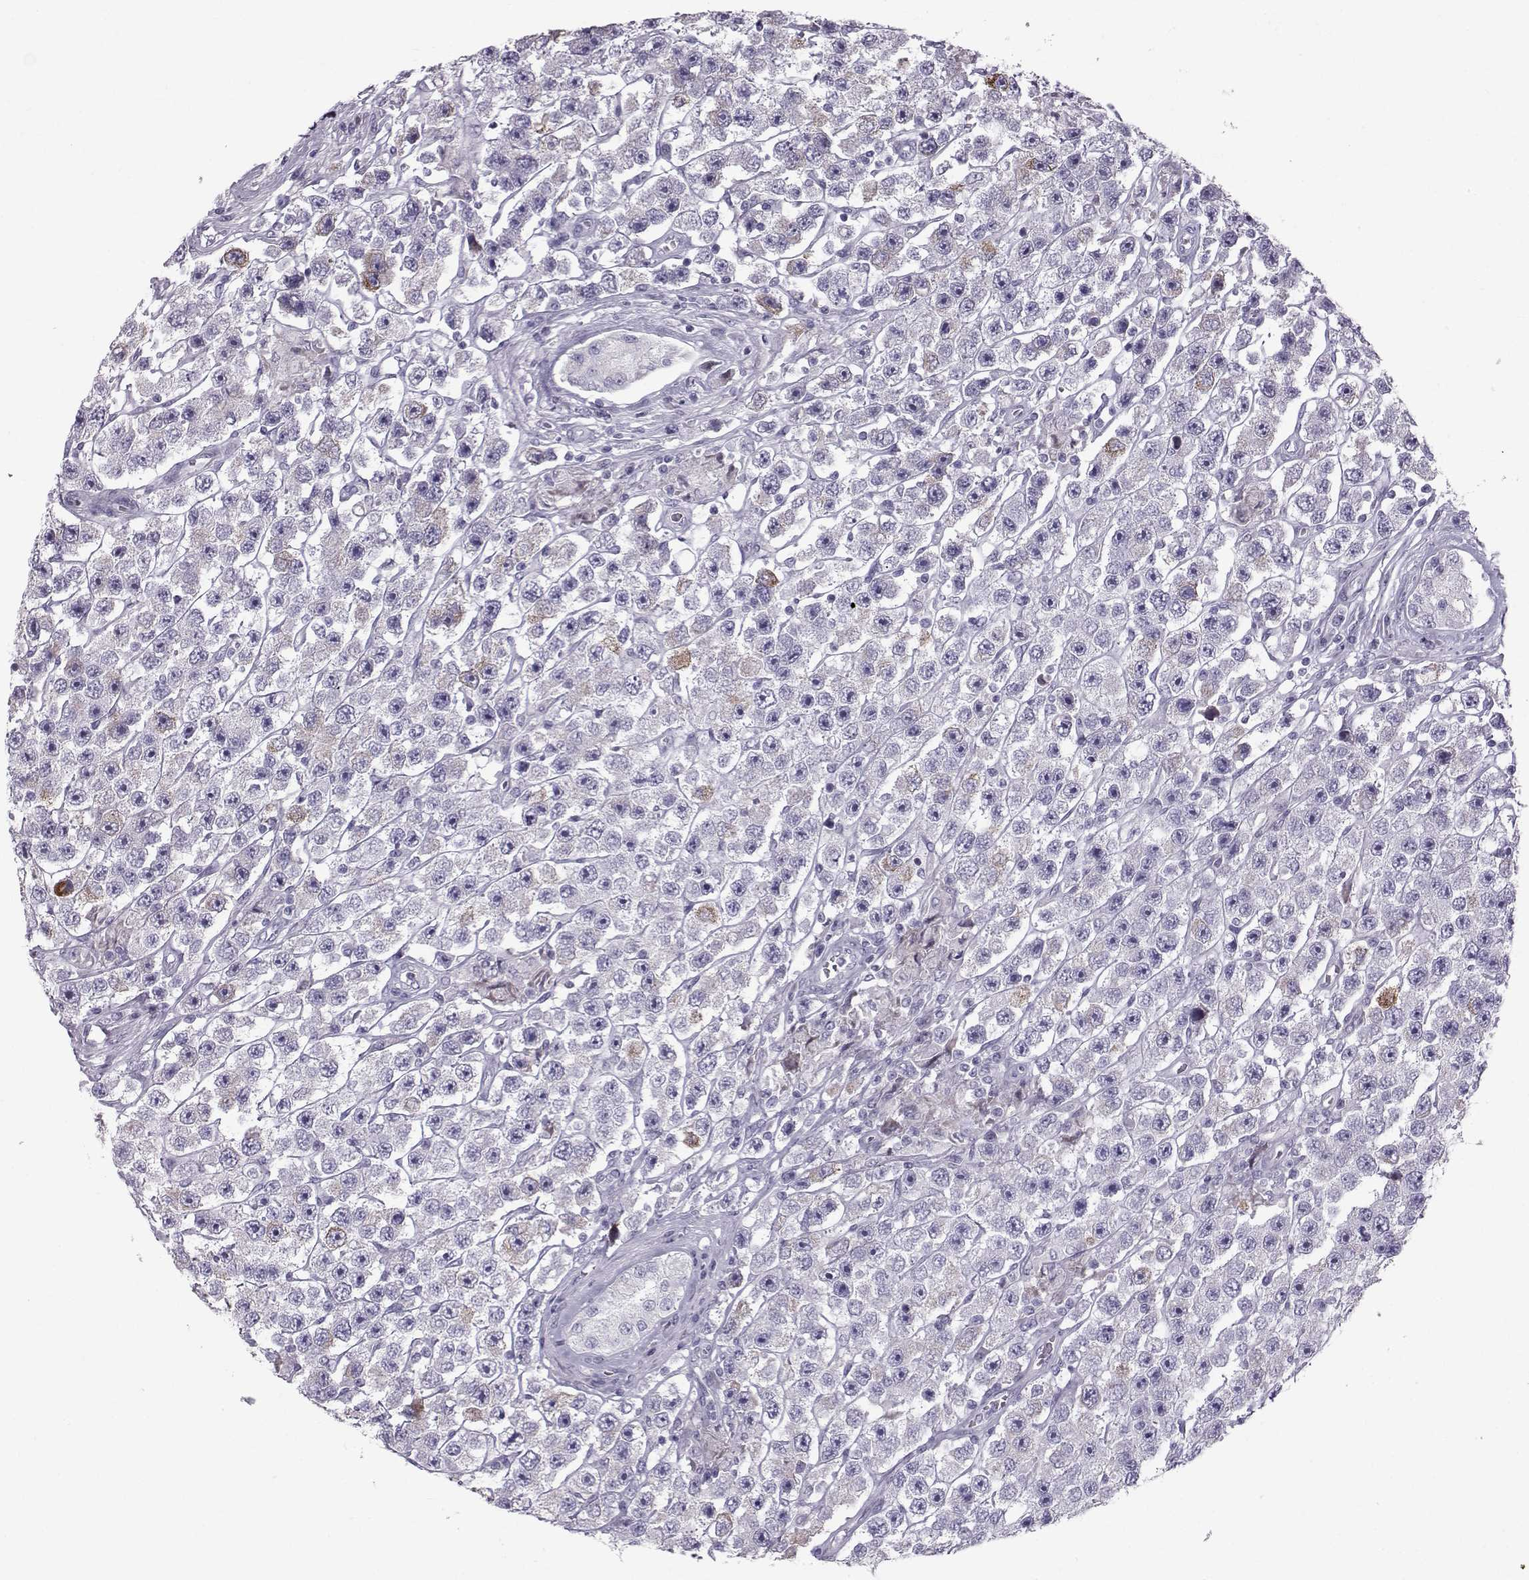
{"staining": {"intensity": "moderate", "quantity": "<25%", "location": "cytoplasmic/membranous"}, "tissue": "testis cancer", "cell_type": "Tumor cells", "image_type": "cancer", "snomed": [{"axis": "morphology", "description": "Seminoma, NOS"}, {"axis": "topography", "description": "Testis"}], "caption": "Protein staining exhibits moderate cytoplasmic/membranous expression in approximately <25% of tumor cells in testis seminoma.", "gene": "DMRT3", "patient": {"sex": "male", "age": 45}}